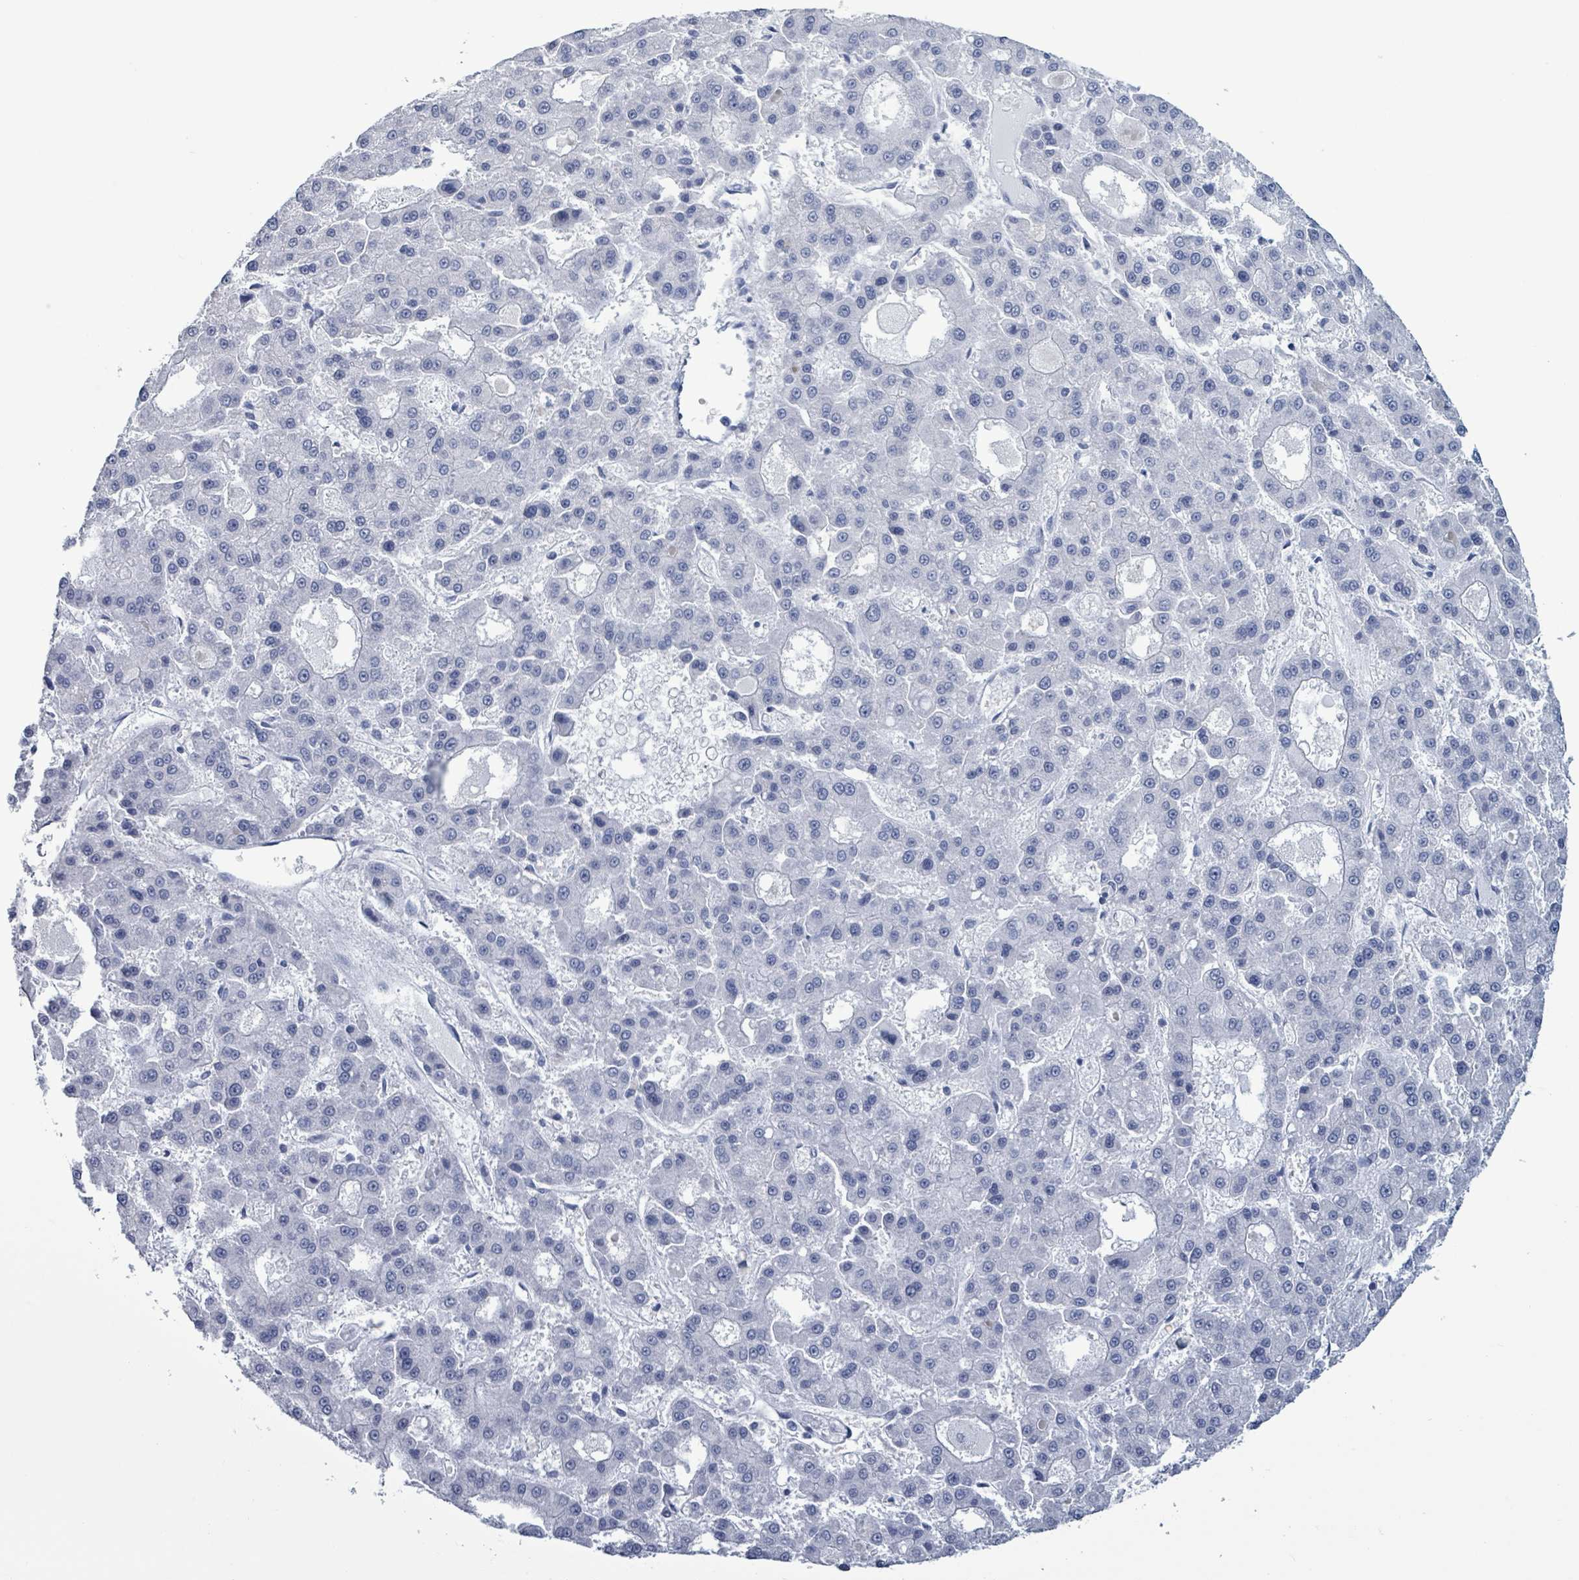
{"staining": {"intensity": "negative", "quantity": "none", "location": "none"}, "tissue": "liver cancer", "cell_type": "Tumor cells", "image_type": "cancer", "snomed": [{"axis": "morphology", "description": "Carcinoma, Hepatocellular, NOS"}, {"axis": "topography", "description": "Liver"}], "caption": "Hepatocellular carcinoma (liver) was stained to show a protein in brown. There is no significant expression in tumor cells.", "gene": "NKX2-1", "patient": {"sex": "male", "age": 70}}